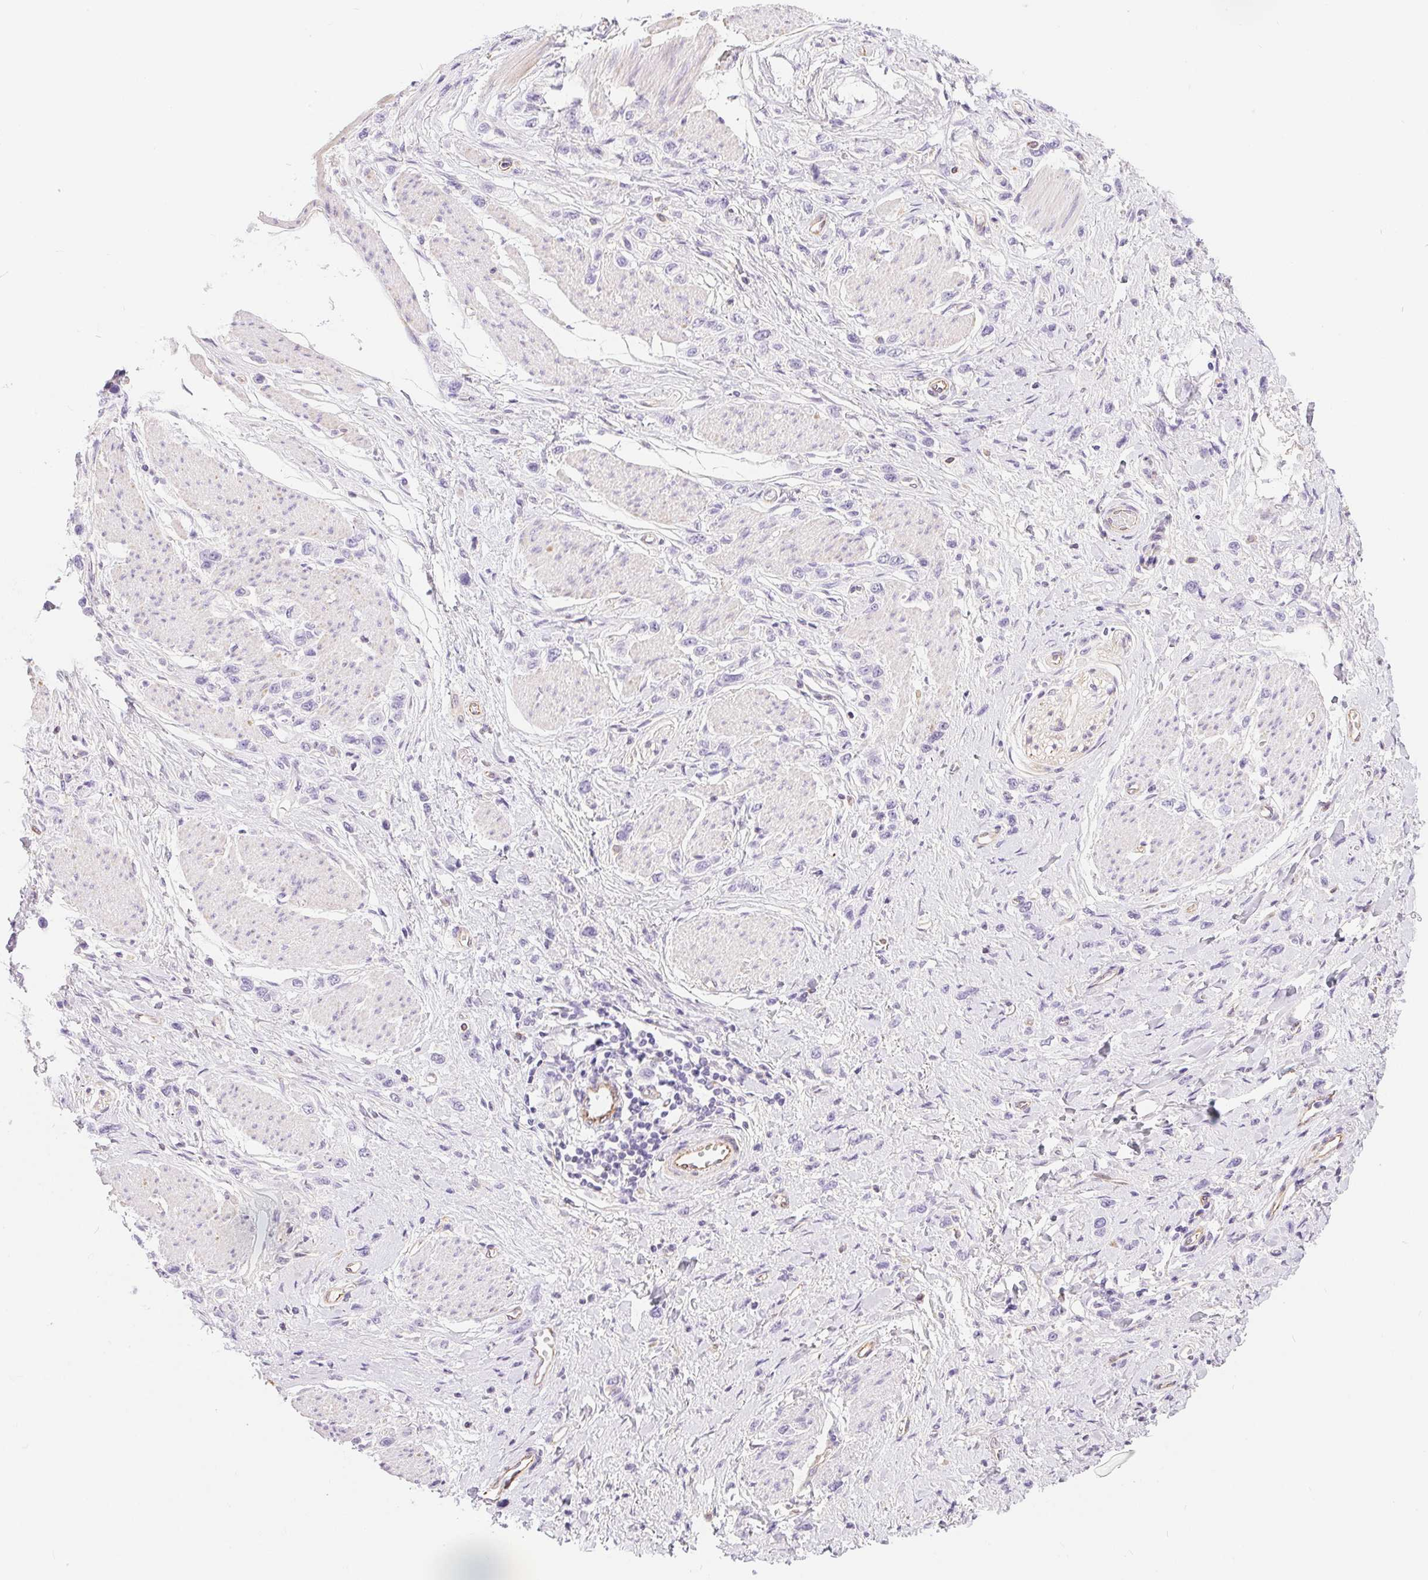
{"staining": {"intensity": "negative", "quantity": "none", "location": "none"}, "tissue": "stomach cancer", "cell_type": "Tumor cells", "image_type": "cancer", "snomed": [{"axis": "morphology", "description": "Adenocarcinoma, NOS"}, {"axis": "topography", "description": "Stomach"}], "caption": "Tumor cells are negative for protein expression in human stomach adenocarcinoma.", "gene": "GFAP", "patient": {"sex": "female", "age": 65}}